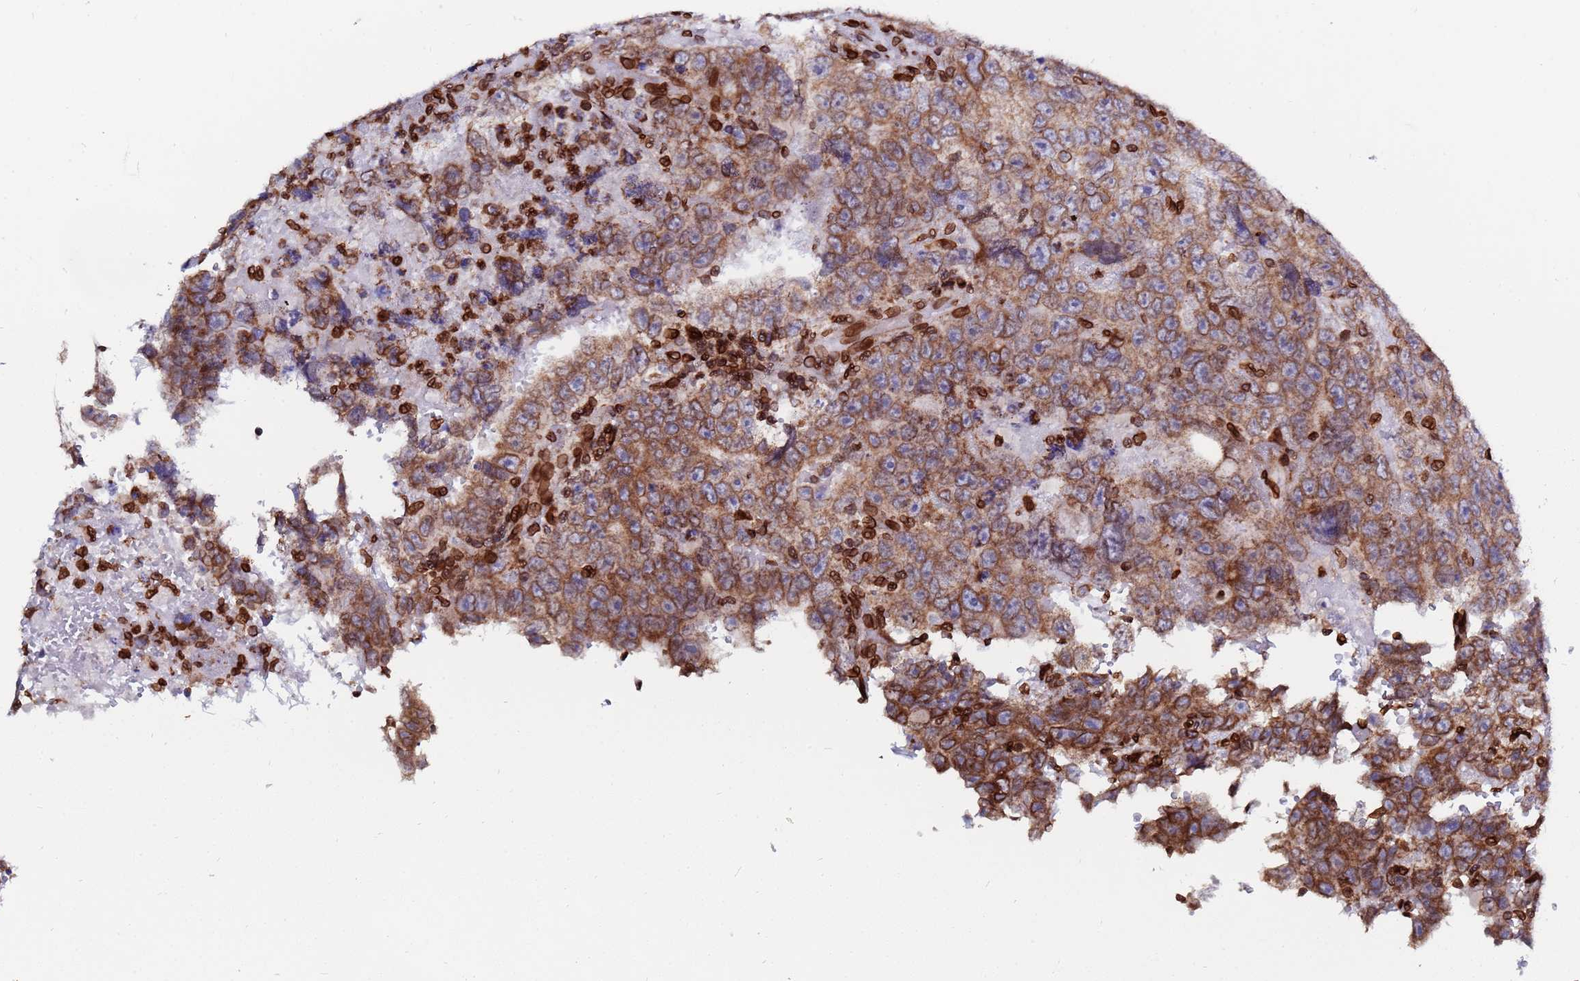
{"staining": {"intensity": "moderate", "quantity": ">75%", "location": "cytoplasmic/membranous"}, "tissue": "testis cancer", "cell_type": "Tumor cells", "image_type": "cancer", "snomed": [{"axis": "morphology", "description": "Carcinoma, Embryonal, NOS"}, {"axis": "topography", "description": "Testis"}], "caption": "DAB immunohistochemical staining of testis cancer reveals moderate cytoplasmic/membranous protein positivity in approximately >75% of tumor cells. (DAB (3,3'-diaminobenzidine) IHC, brown staining for protein, blue staining for nuclei).", "gene": "TOR1AIP1", "patient": {"sex": "male", "age": 45}}